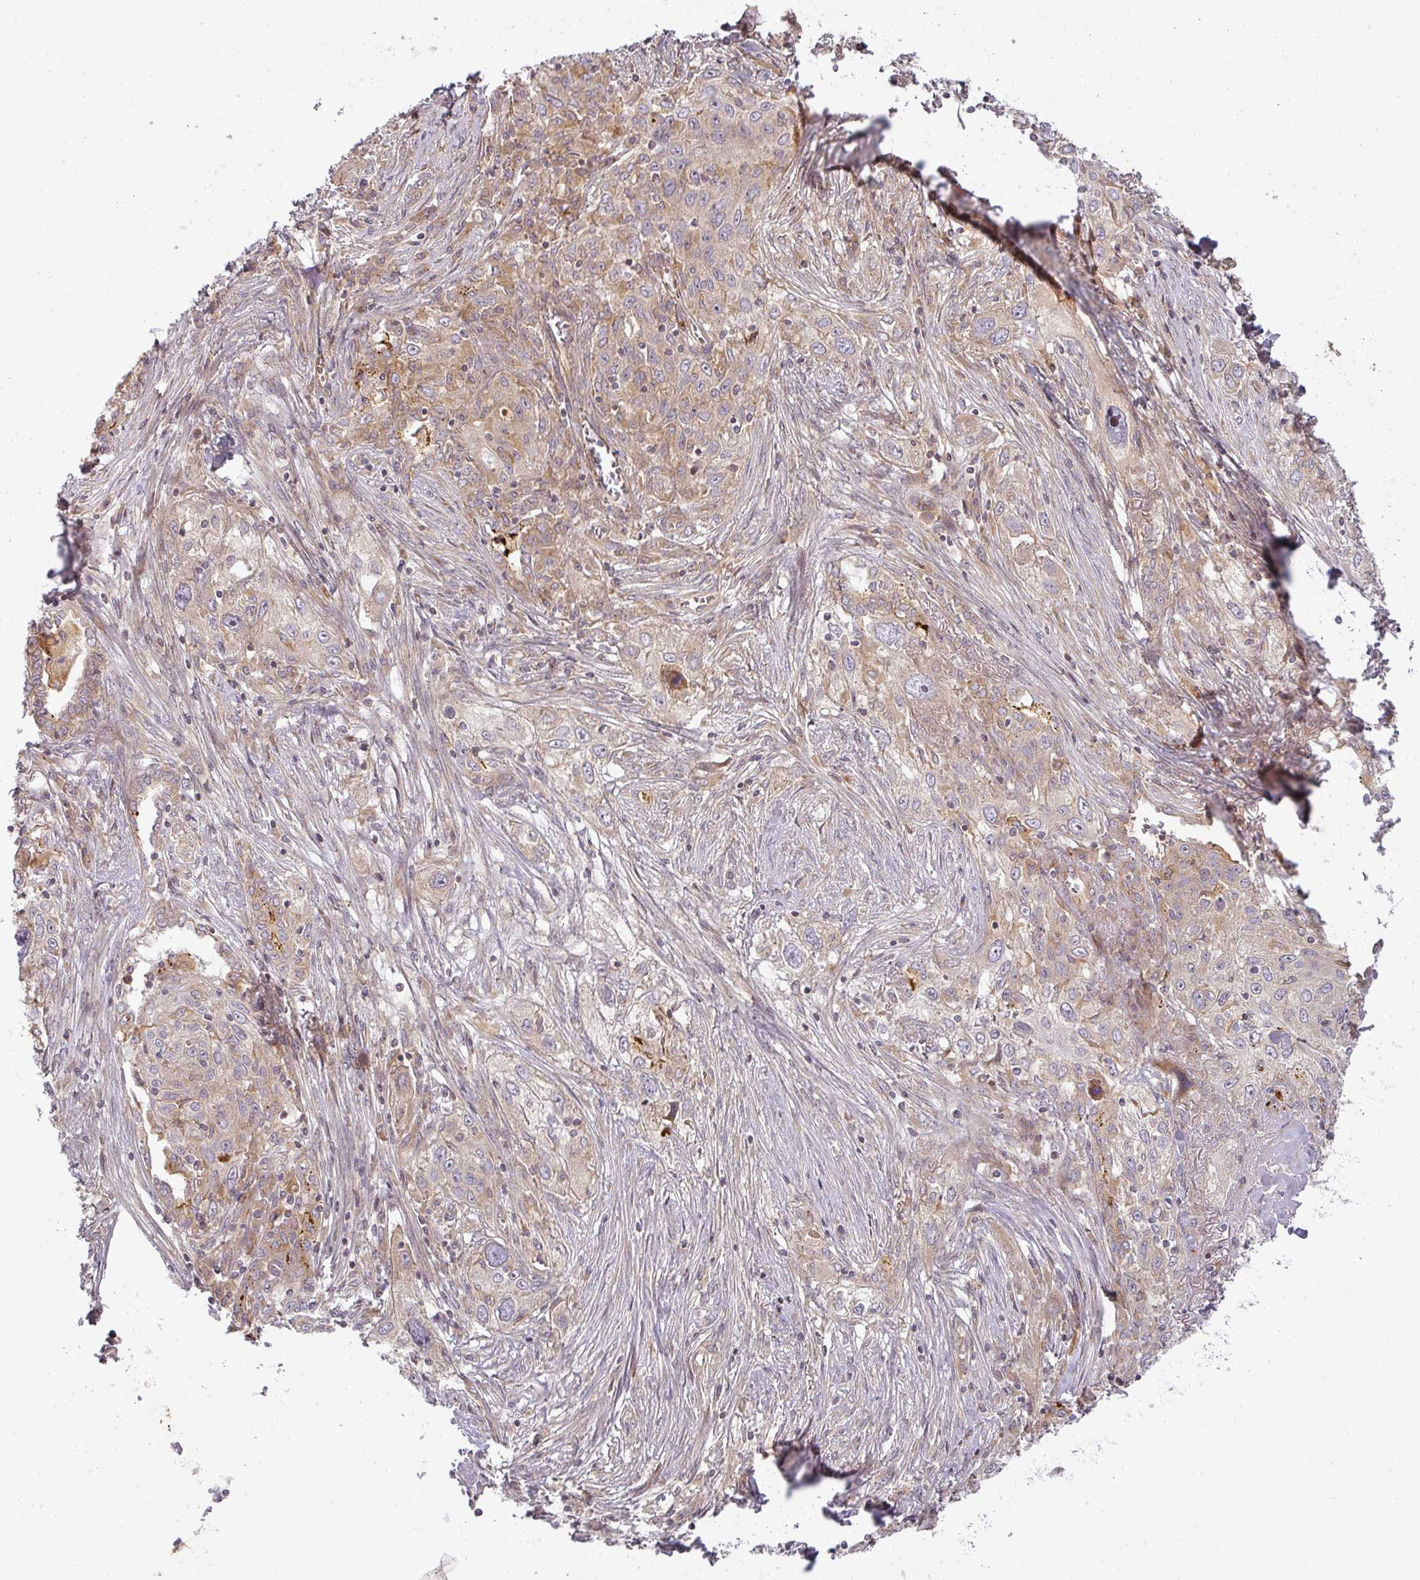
{"staining": {"intensity": "weak", "quantity": "<25%", "location": "cytoplasmic/membranous"}, "tissue": "lung cancer", "cell_type": "Tumor cells", "image_type": "cancer", "snomed": [{"axis": "morphology", "description": "Squamous cell carcinoma, NOS"}, {"axis": "topography", "description": "Lung"}], "caption": "Immunohistochemical staining of lung squamous cell carcinoma exhibits no significant staining in tumor cells.", "gene": "CNOT1", "patient": {"sex": "female", "age": 69}}